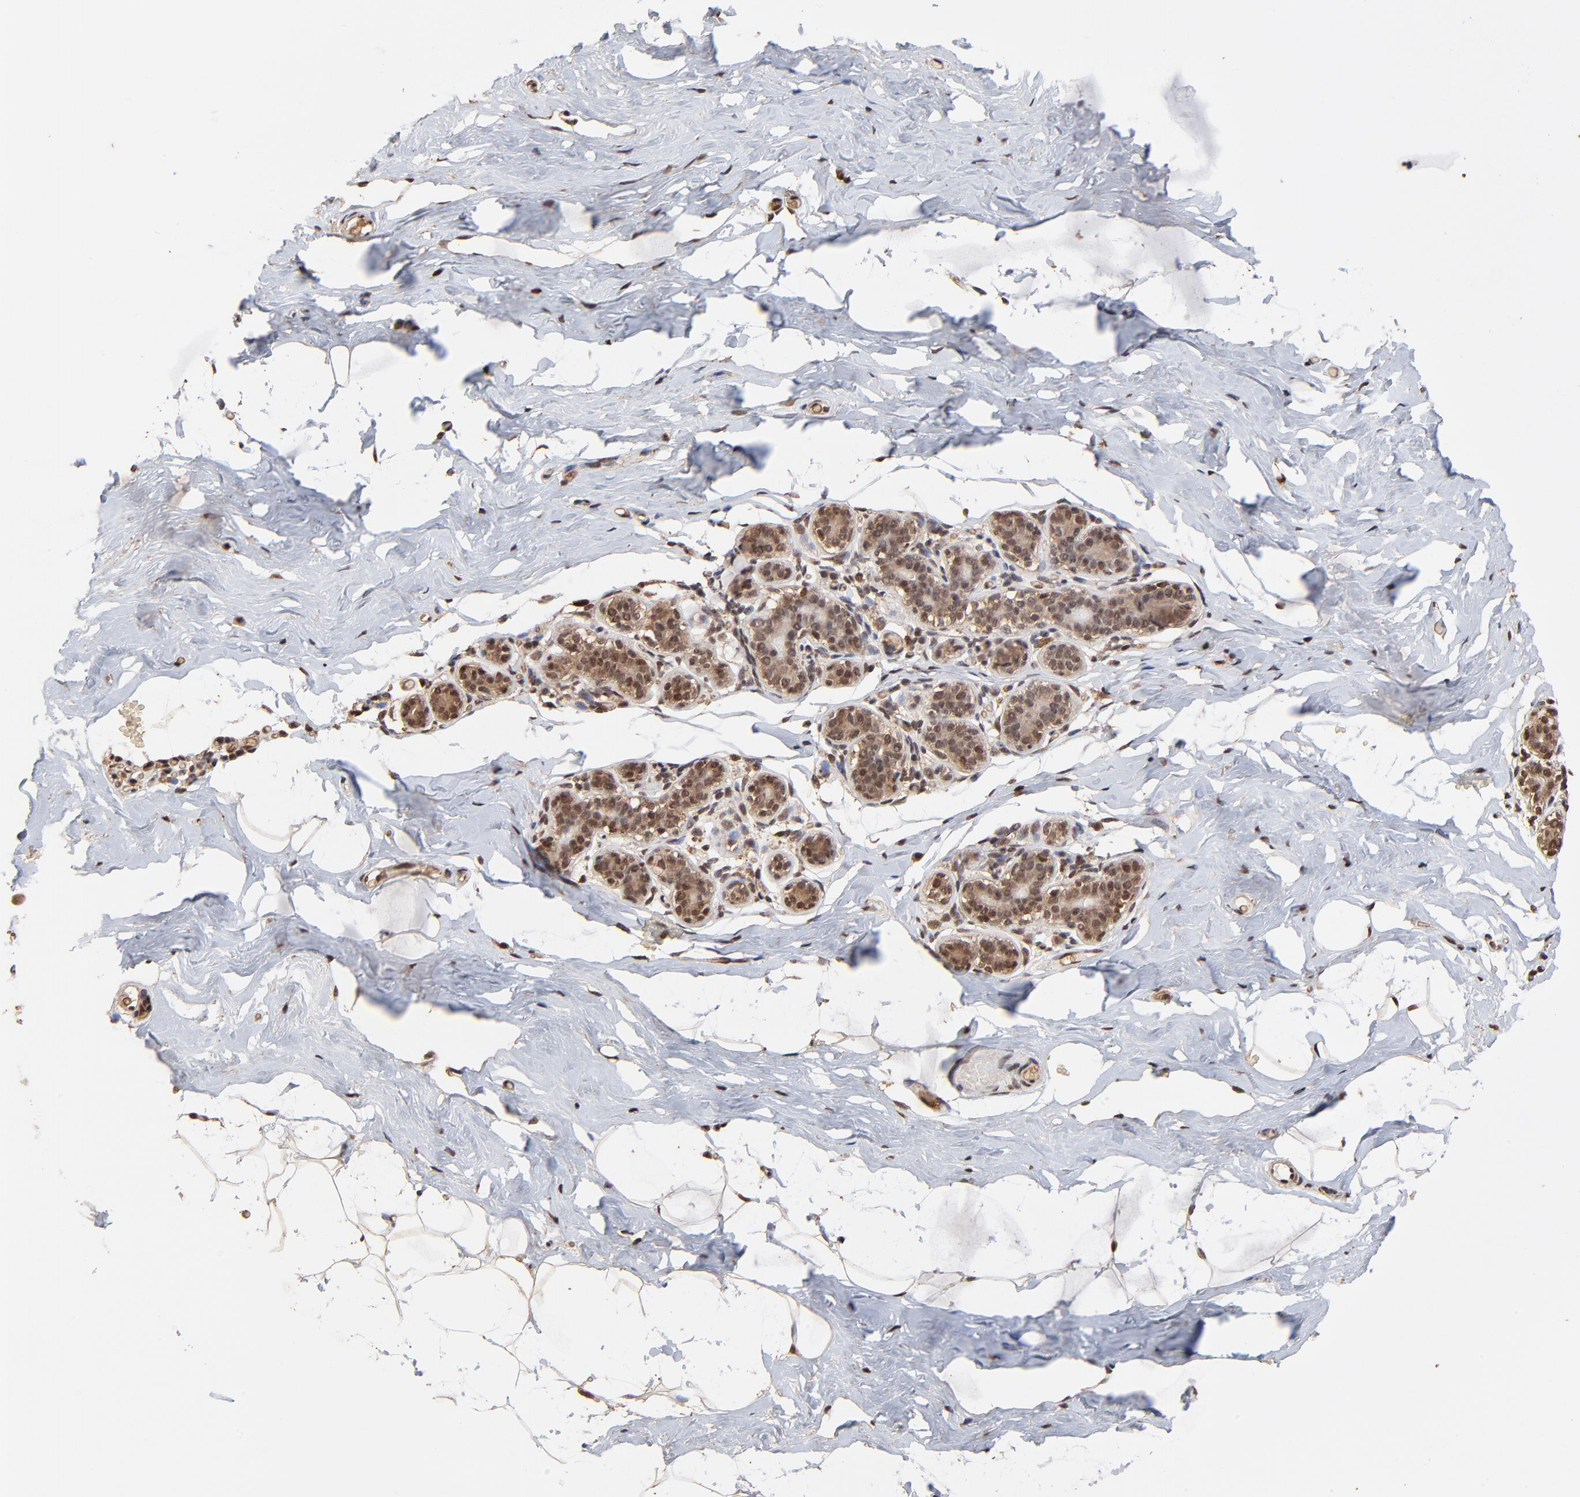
{"staining": {"intensity": "moderate", "quantity": "25%-75%", "location": "cytoplasmic/membranous,nuclear"}, "tissue": "breast", "cell_type": "Adipocytes", "image_type": "normal", "snomed": [{"axis": "morphology", "description": "Normal tissue, NOS"}, {"axis": "topography", "description": "Breast"}, {"axis": "topography", "description": "Soft tissue"}], "caption": "A high-resolution micrograph shows immunohistochemistry staining of benign breast, which shows moderate cytoplasmic/membranous,nuclear staining in approximately 25%-75% of adipocytes.", "gene": "CASP1", "patient": {"sex": "female", "age": 75}}